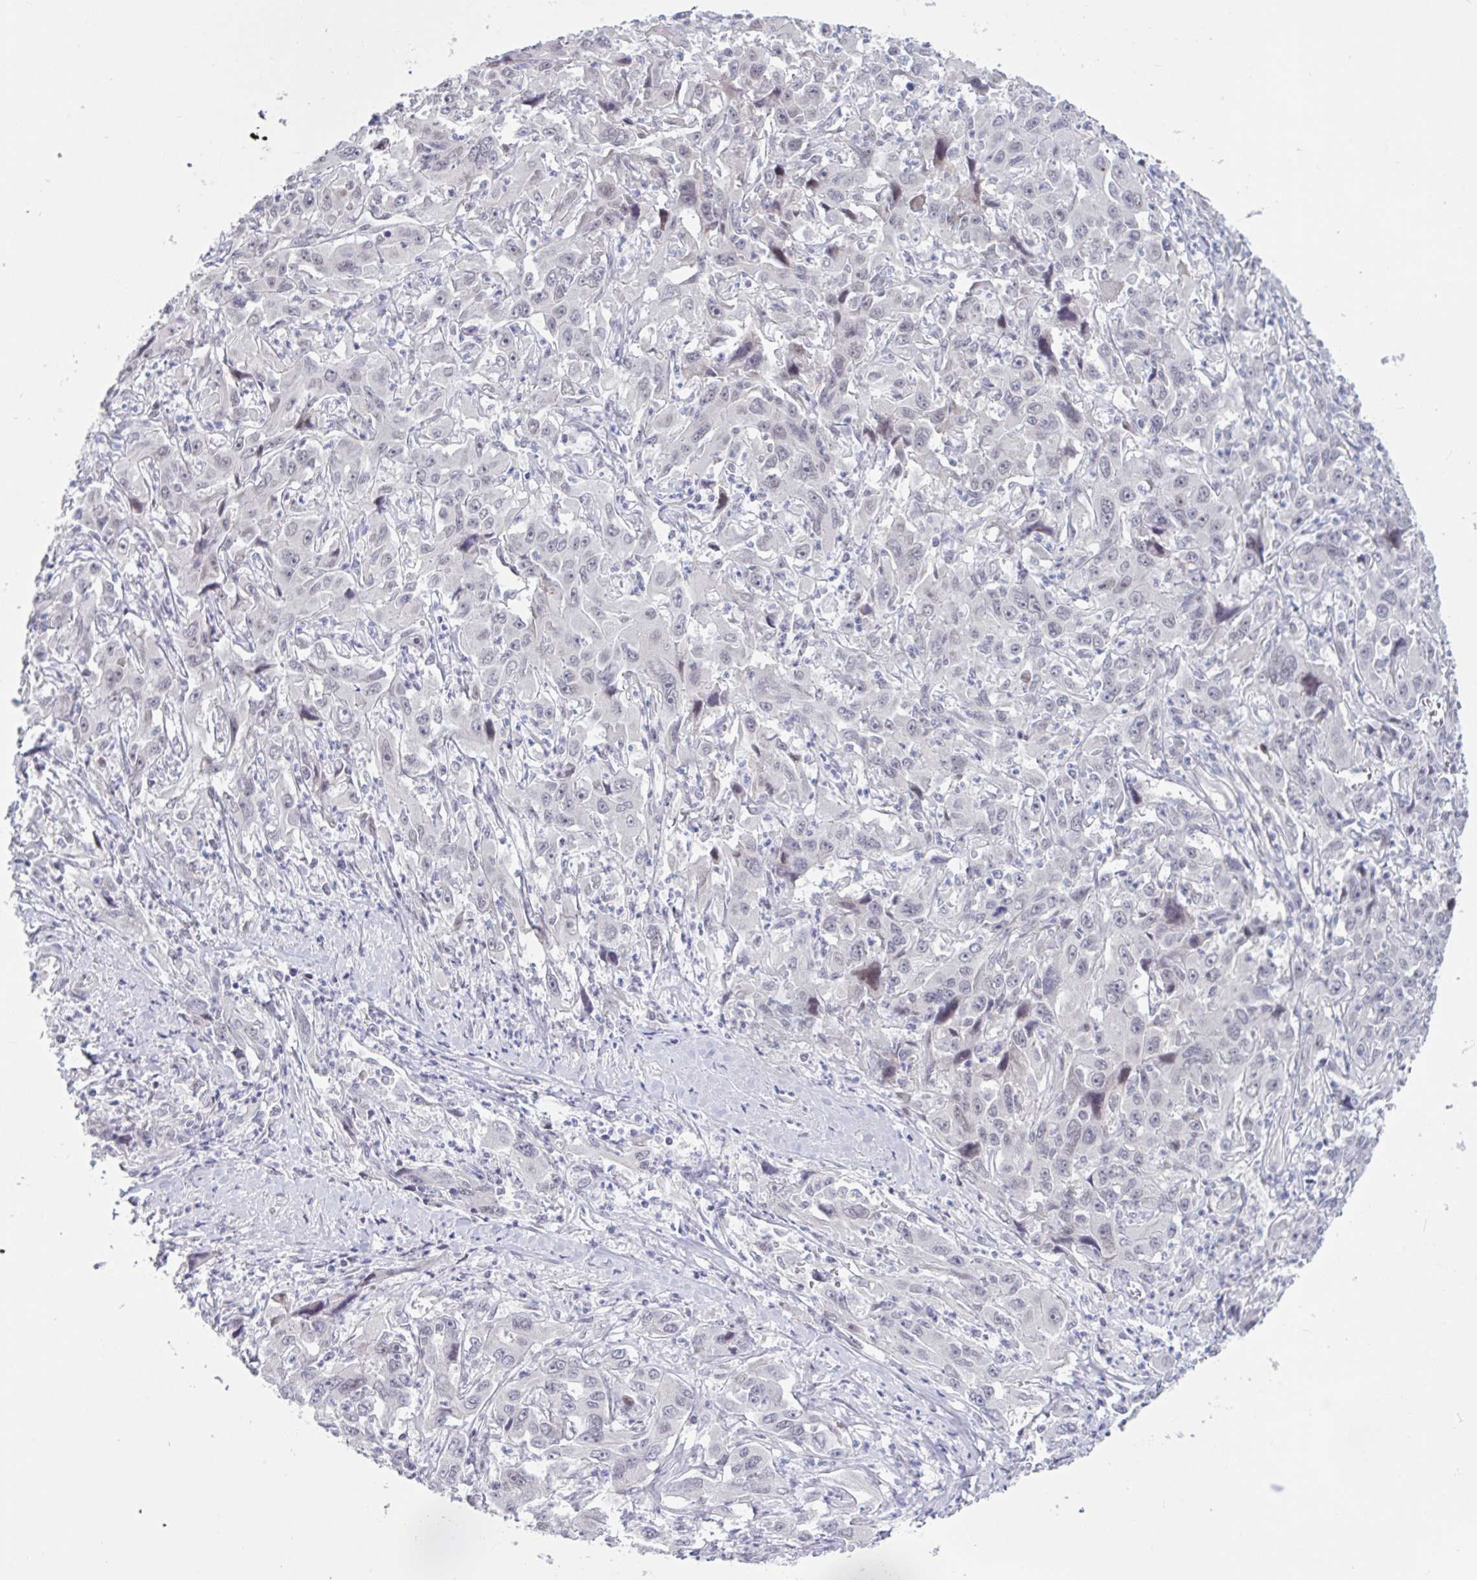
{"staining": {"intensity": "negative", "quantity": "none", "location": "none"}, "tissue": "liver cancer", "cell_type": "Tumor cells", "image_type": "cancer", "snomed": [{"axis": "morphology", "description": "Carcinoma, Hepatocellular, NOS"}, {"axis": "topography", "description": "Liver"}], "caption": "High power microscopy photomicrograph of an immunohistochemistry image of liver cancer (hepatocellular carcinoma), revealing no significant positivity in tumor cells.", "gene": "TCEAL8", "patient": {"sex": "male", "age": 63}}